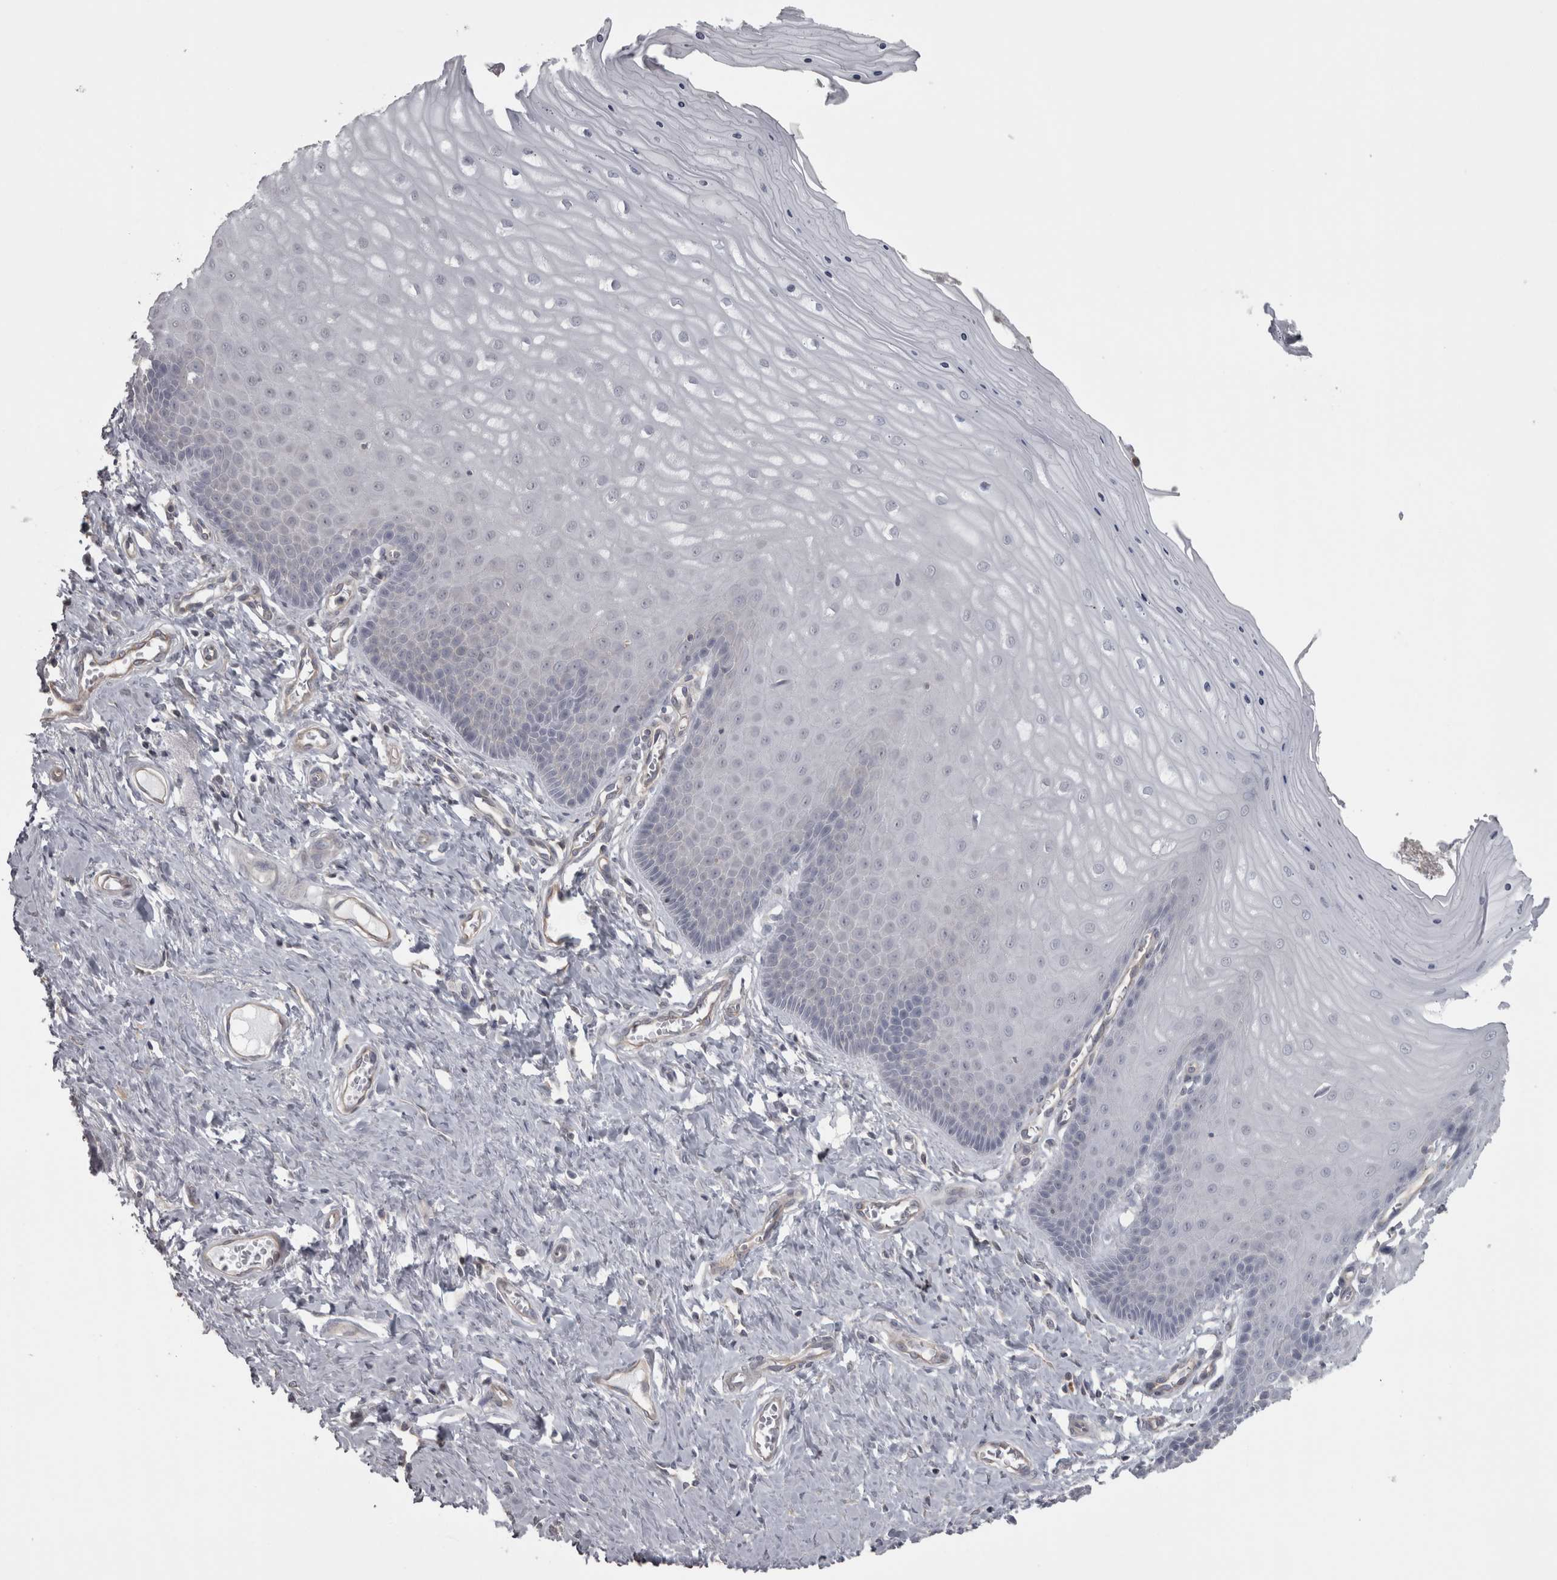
{"staining": {"intensity": "weak", "quantity": "<25%", "location": "cytoplasmic/membranous"}, "tissue": "cervix", "cell_type": "Squamous epithelial cells", "image_type": "normal", "snomed": [{"axis": "morphology", "description": "Normal tissue, NOS"}, {"axis": "topography", "description": "Cervix"}], "caption": "High magnification brightfield microscopy of benign cervix stained with DAB (brown) and counterstained with hematoxylin (blue): squamous epithelial cells show no significant expression.", "gene": "PPP1R12B", "patient": {"sex": "female", "age": 55}}